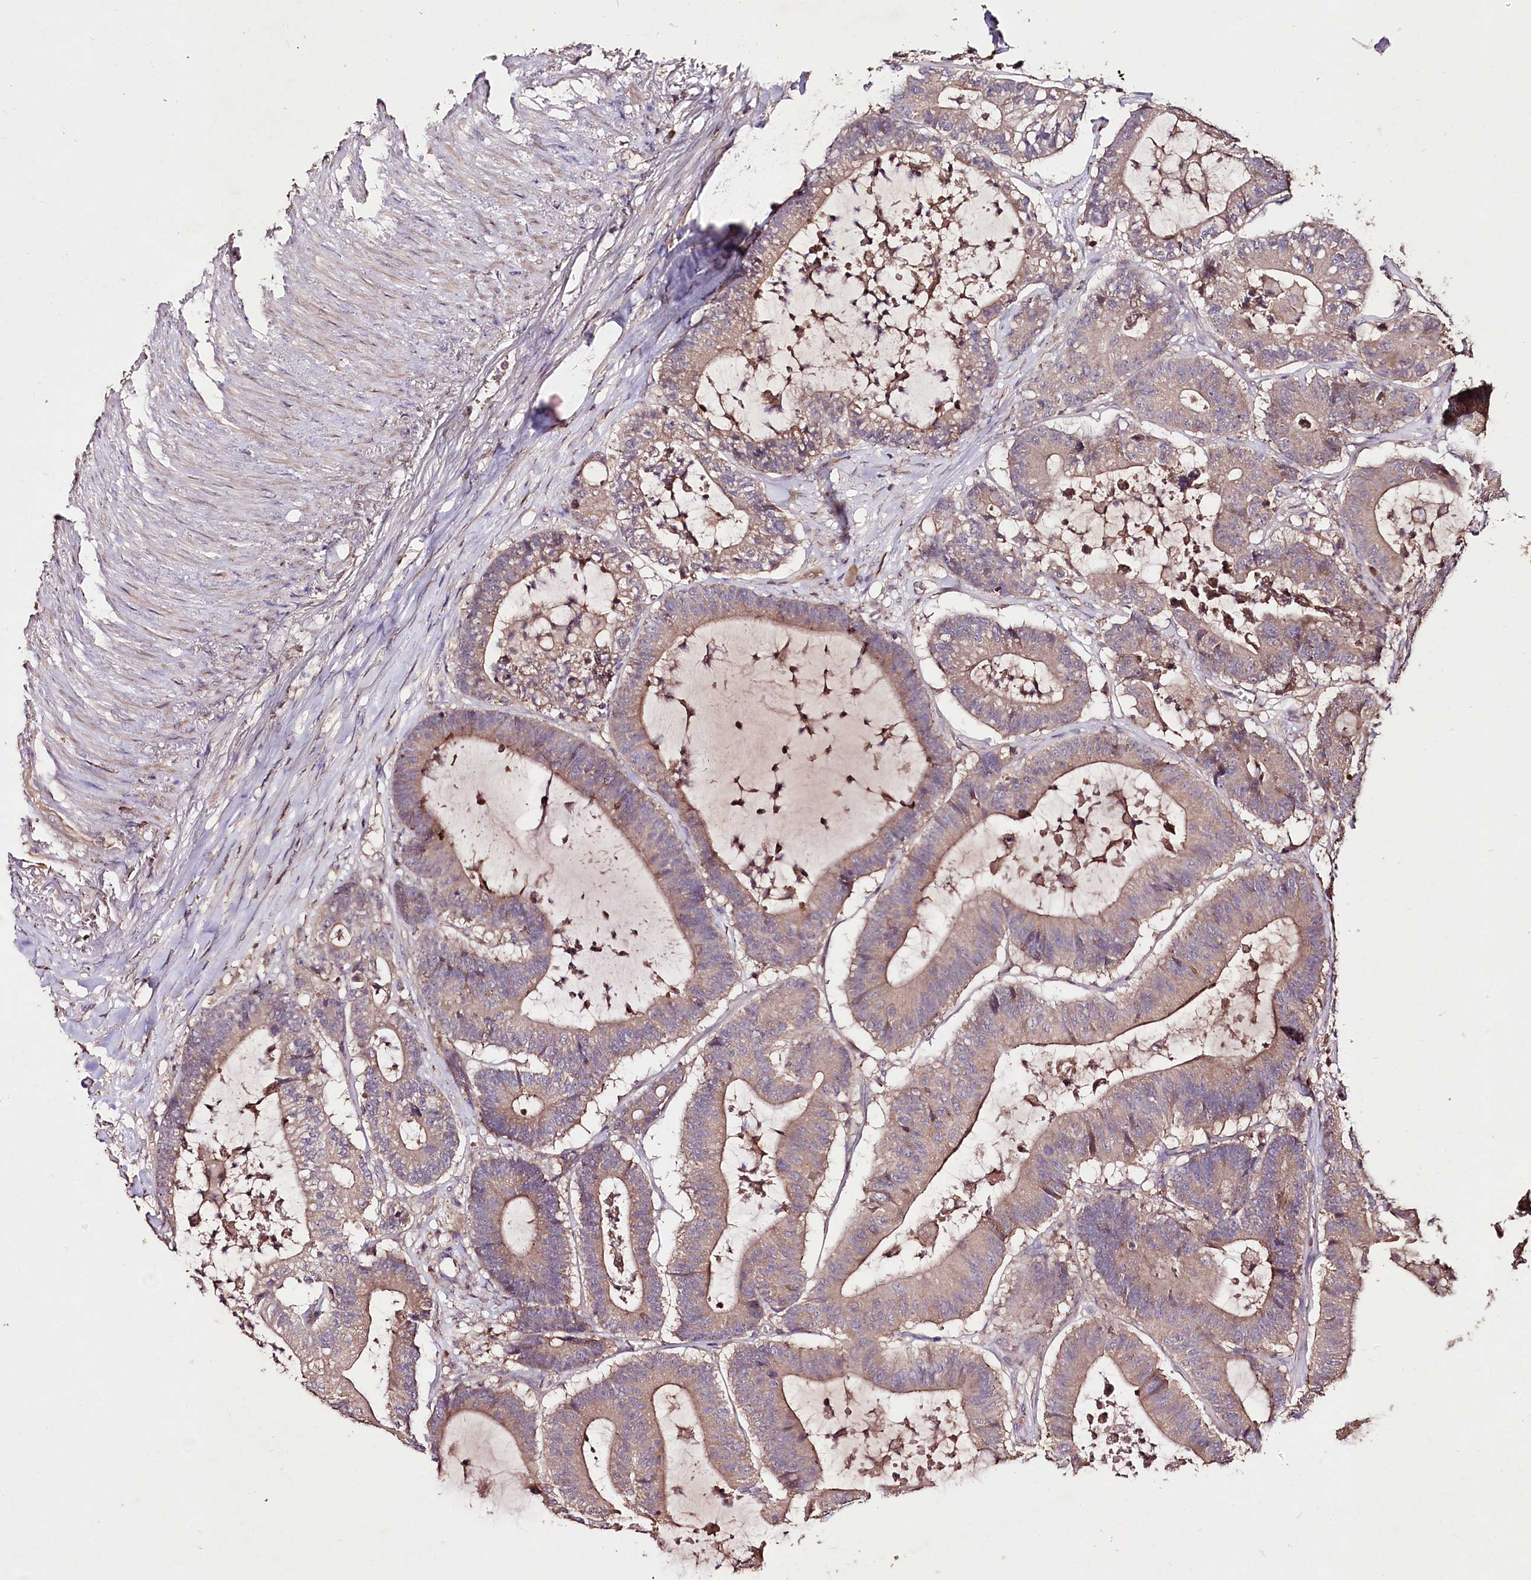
{"staining": {"intensity": "weak", "quantity": ">75%", "location": "cytoplasmic/membranous"}, "tissue": "colorectal cancer", "cell_type": "Tumor cells", "image_type": "cancer", "snomed": [{"axis": "morphology", "description": "Adenocarcinoma, NOS"}, {"axis": "topography", "description": "Colon"}], "caption": "About >75% of tumor cells in colorectal cancer exhibit weak cytoplasmic/membranous protein positivity as visualized by brown immunohistochemical staining.", "gene": "FAM53B", "patient": {"sex": "female", "age": 84}}